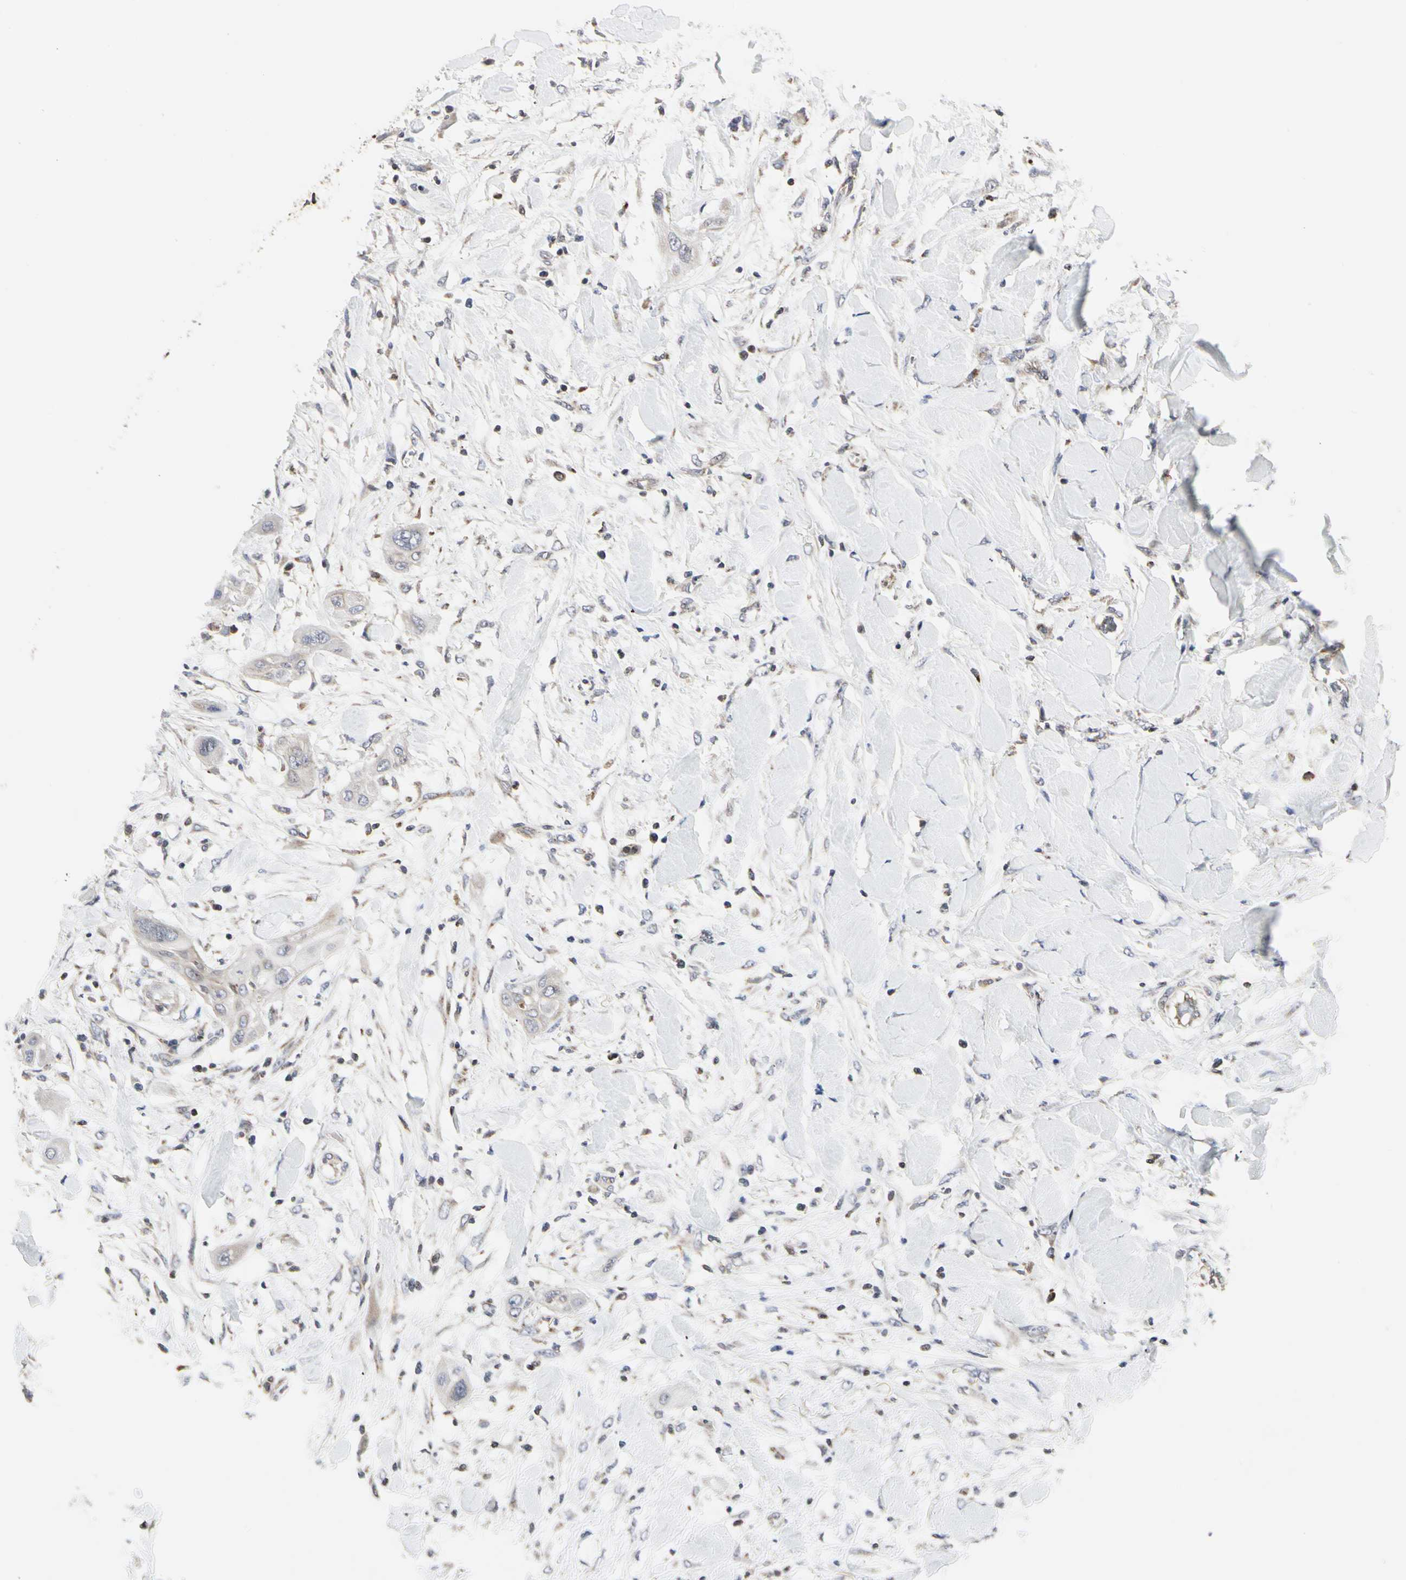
{"staining": {"intensity": "weak", "quantity": "<25%", "location": "cytoplasmic/membranous"}, "tissue": "lung cancer", "cell_type": "Tumor cells", "image_type": "cancer", "snomed": [{"axis": "morphology", "description": "Squamous cell carcinoma, NOS"}, {"axis": "topography", "description": "Lung"}], "caption": "Tumor cells are negative for protein expression in human lung cancer.", "gene": "TSKU", "patient": {"sex": "female", "age": 47}}